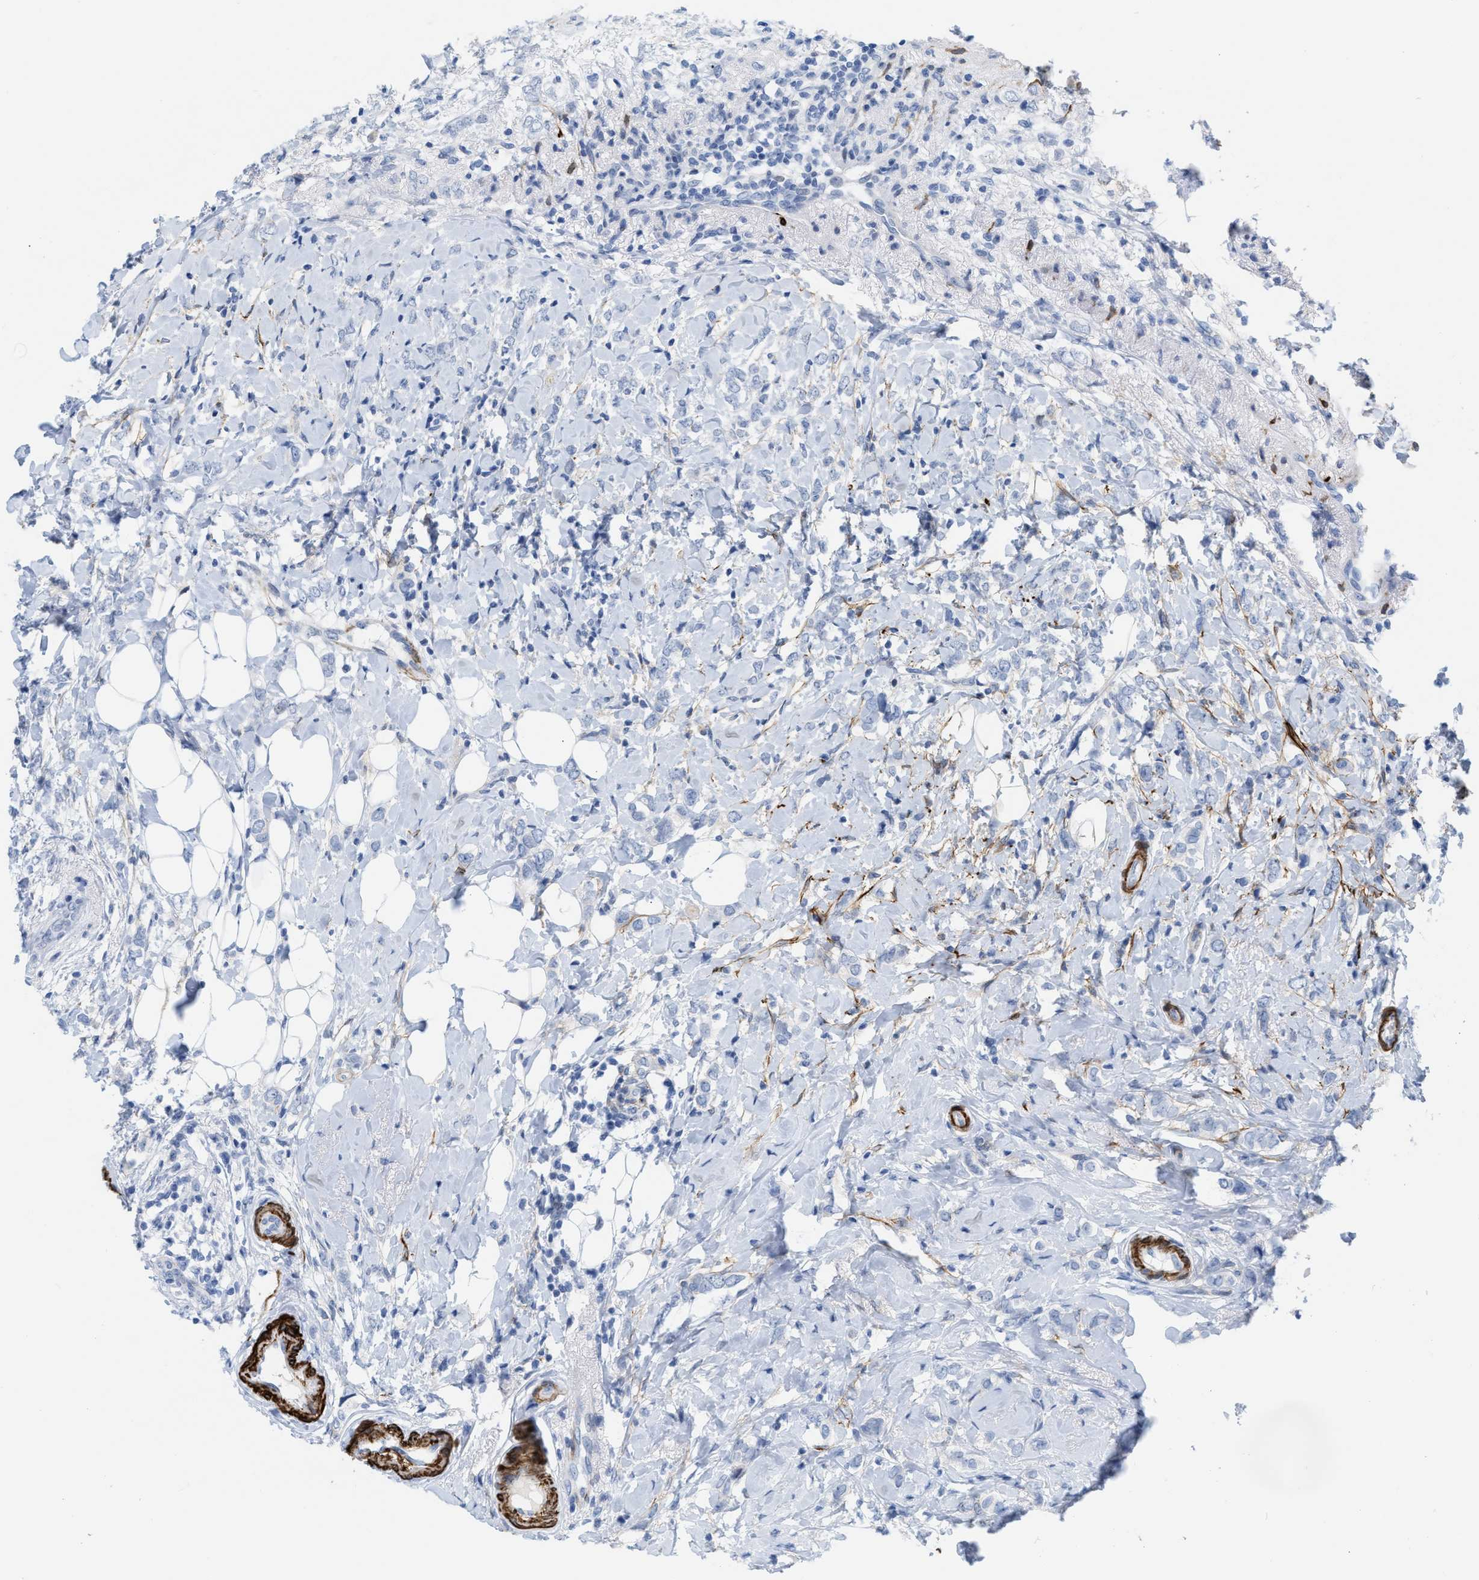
{"staining": {"intensity": "negative", "quantity": "none", "location": "none"}, "tissue": "breast cancer", "cell_type": "Tumor cells", "image_type": "cancer", "snomed": [{"axis": "morphology", "description": "Normal tissue, NOS"}, {"axis": "morphology", "description": "Lobular carcinoma"}, {"axis": "topography", "description": "Breast"}], "caption": "DAB immunohistochemical staining of lobular carcinoma (breast) shows no significant expression in tumor cells. Nuclei are stained in blue.", "gene": "TAGLN", "patient": {"sex": "female", "age": 47}}